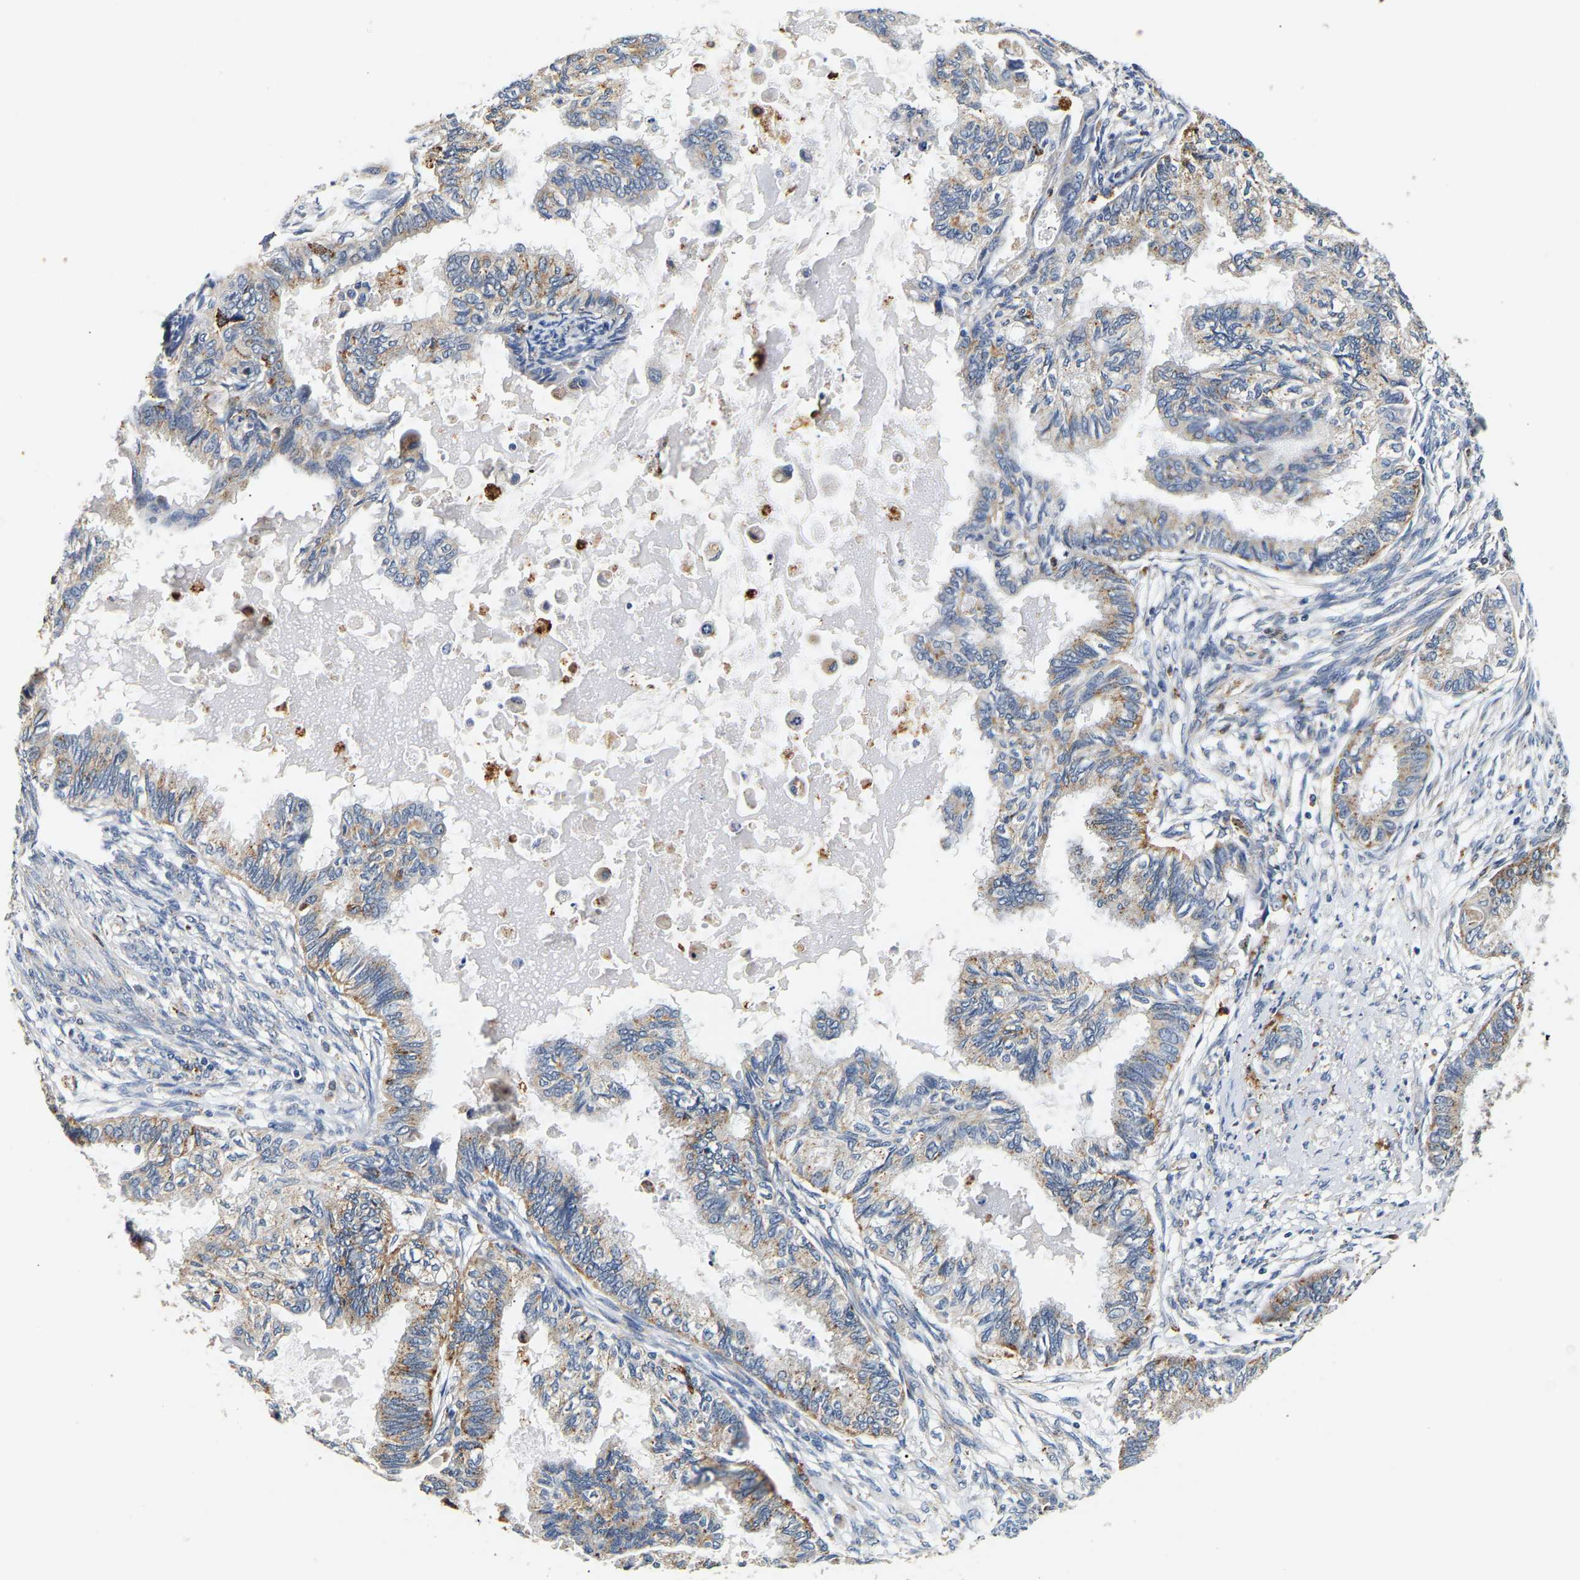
{"staining": {"intensity": "weak", "quantity": "25%-75%", "location": "cytoplasmic/membranous"}, "tissue": "cervical cancer", "cell_type": "Tumor cells", "image_type": "cancer", "snomed": [{"axis": "morphology", "description": "Normal tissue, NOS"}, {"axis": "morphology", "description": "Adenocarcinoma, NOS"}, {"axis": "topography", "description": "Cervix"}, {"axis": "topography", "description": "Endometrium"}], "caption": "Protein staining of adenocarcinoma (cervical) tissue demonstrates weak cytoplasmic/membranous positivity in about 25%-75% of tumor cells.", "gene": "SMU1", "patient": {"sex": "female", "age": 86}}